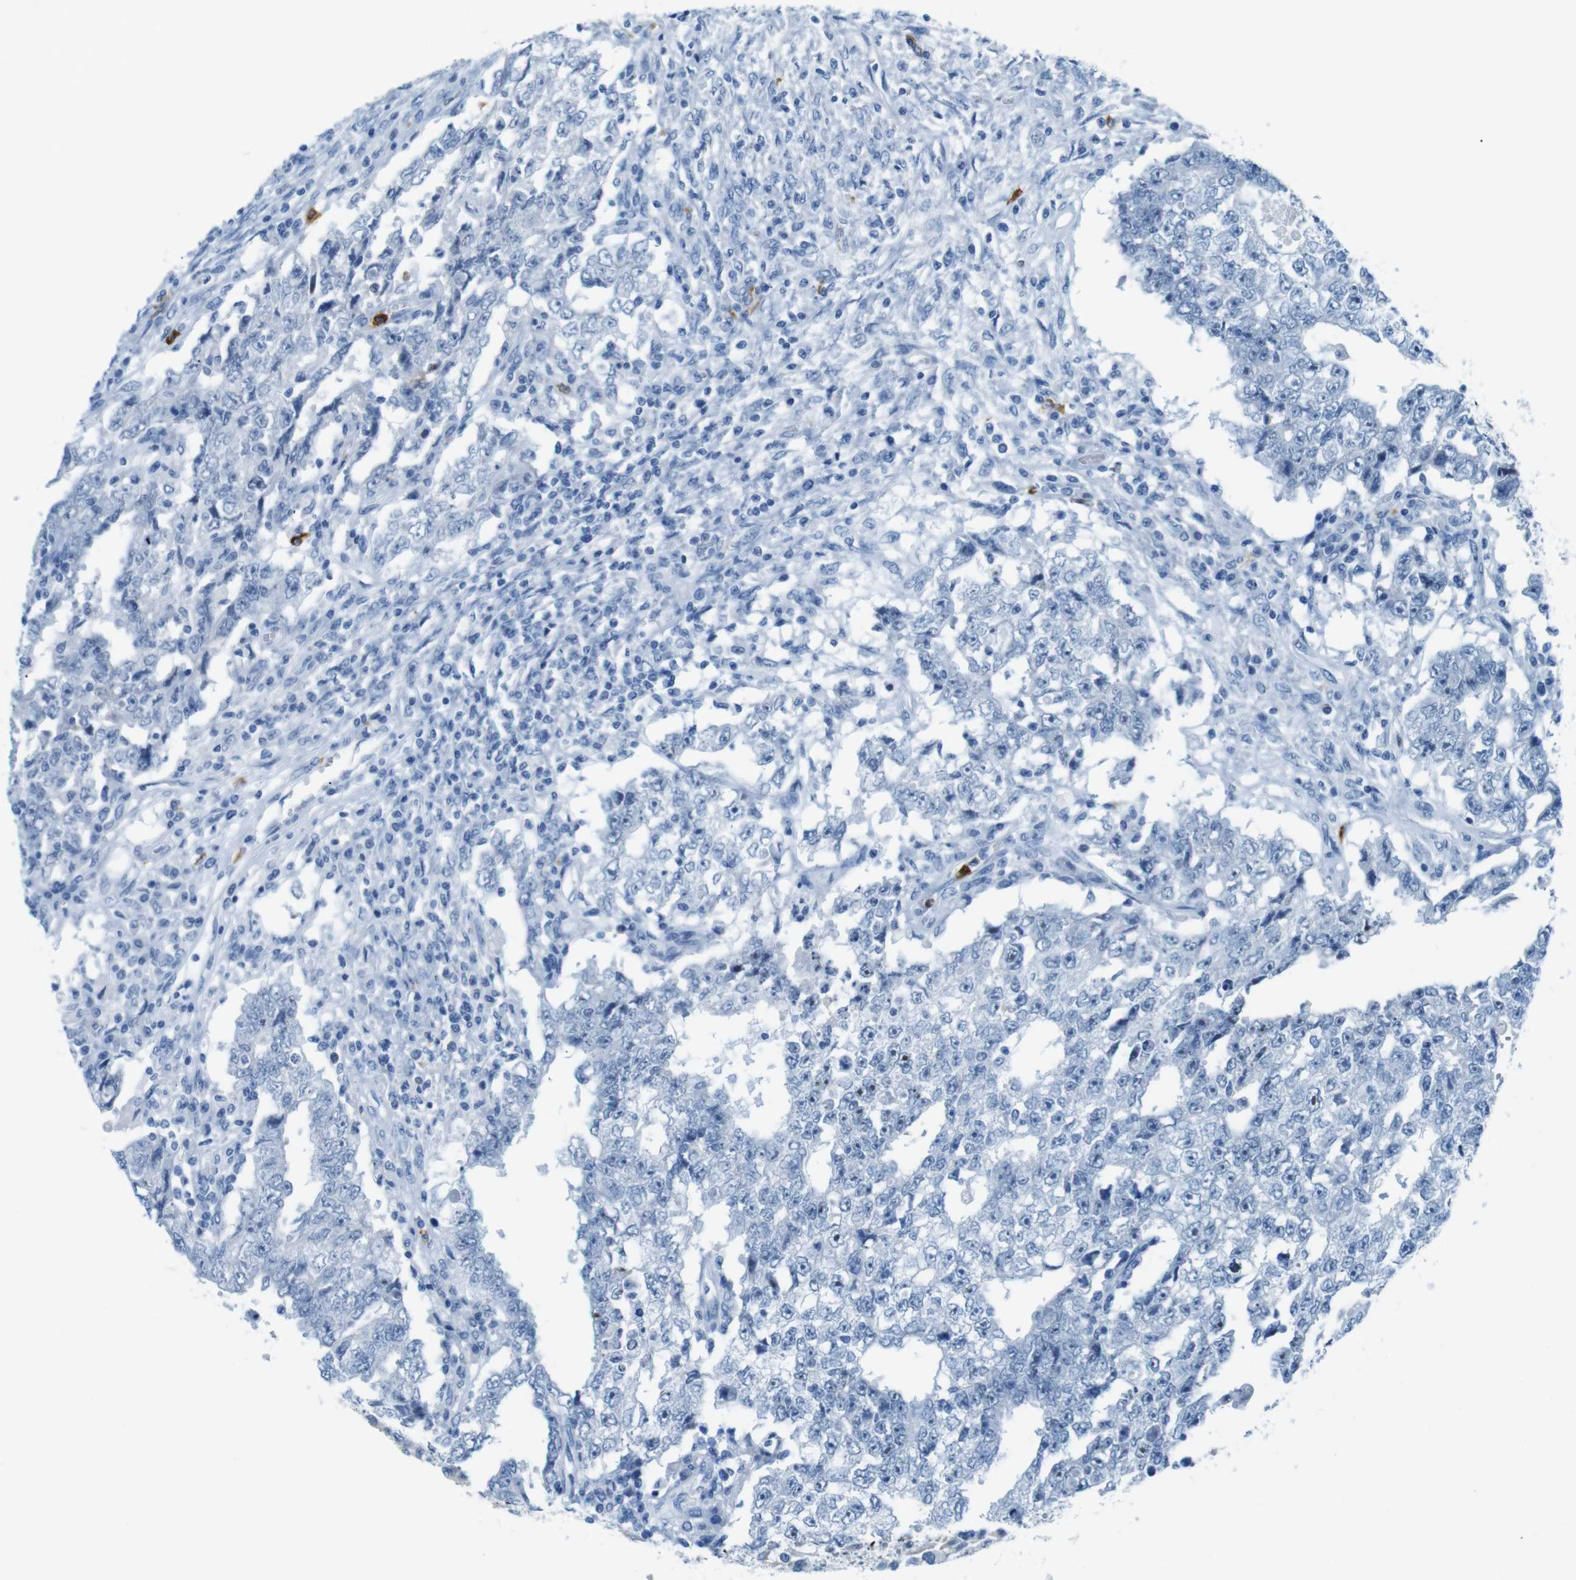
{"staining": {"intensity": "negative", "quantity": "none", "location": "none"}, "tissue": "testis cancer", "cell_type": "Tumor cells", "image_type": "cancer", "snomed": [{"axis": "morphology", "description": "Carcinoma, Embryonal, NOS"}, {"axis": "topography", "description": "Testis"}], "caption": "The immunohistochemistry image has no significant expression in tumor cells of embryonal carcinoma (testis) tissue. (Stains: DAB (3,3'-diaminobenzidine) IHC with hematoxylin counter stain, Microscopy: brightfield microscopy at high magnification).", "gene": "MCEMP1", "patient": {"sex": "male", "age": 26}}